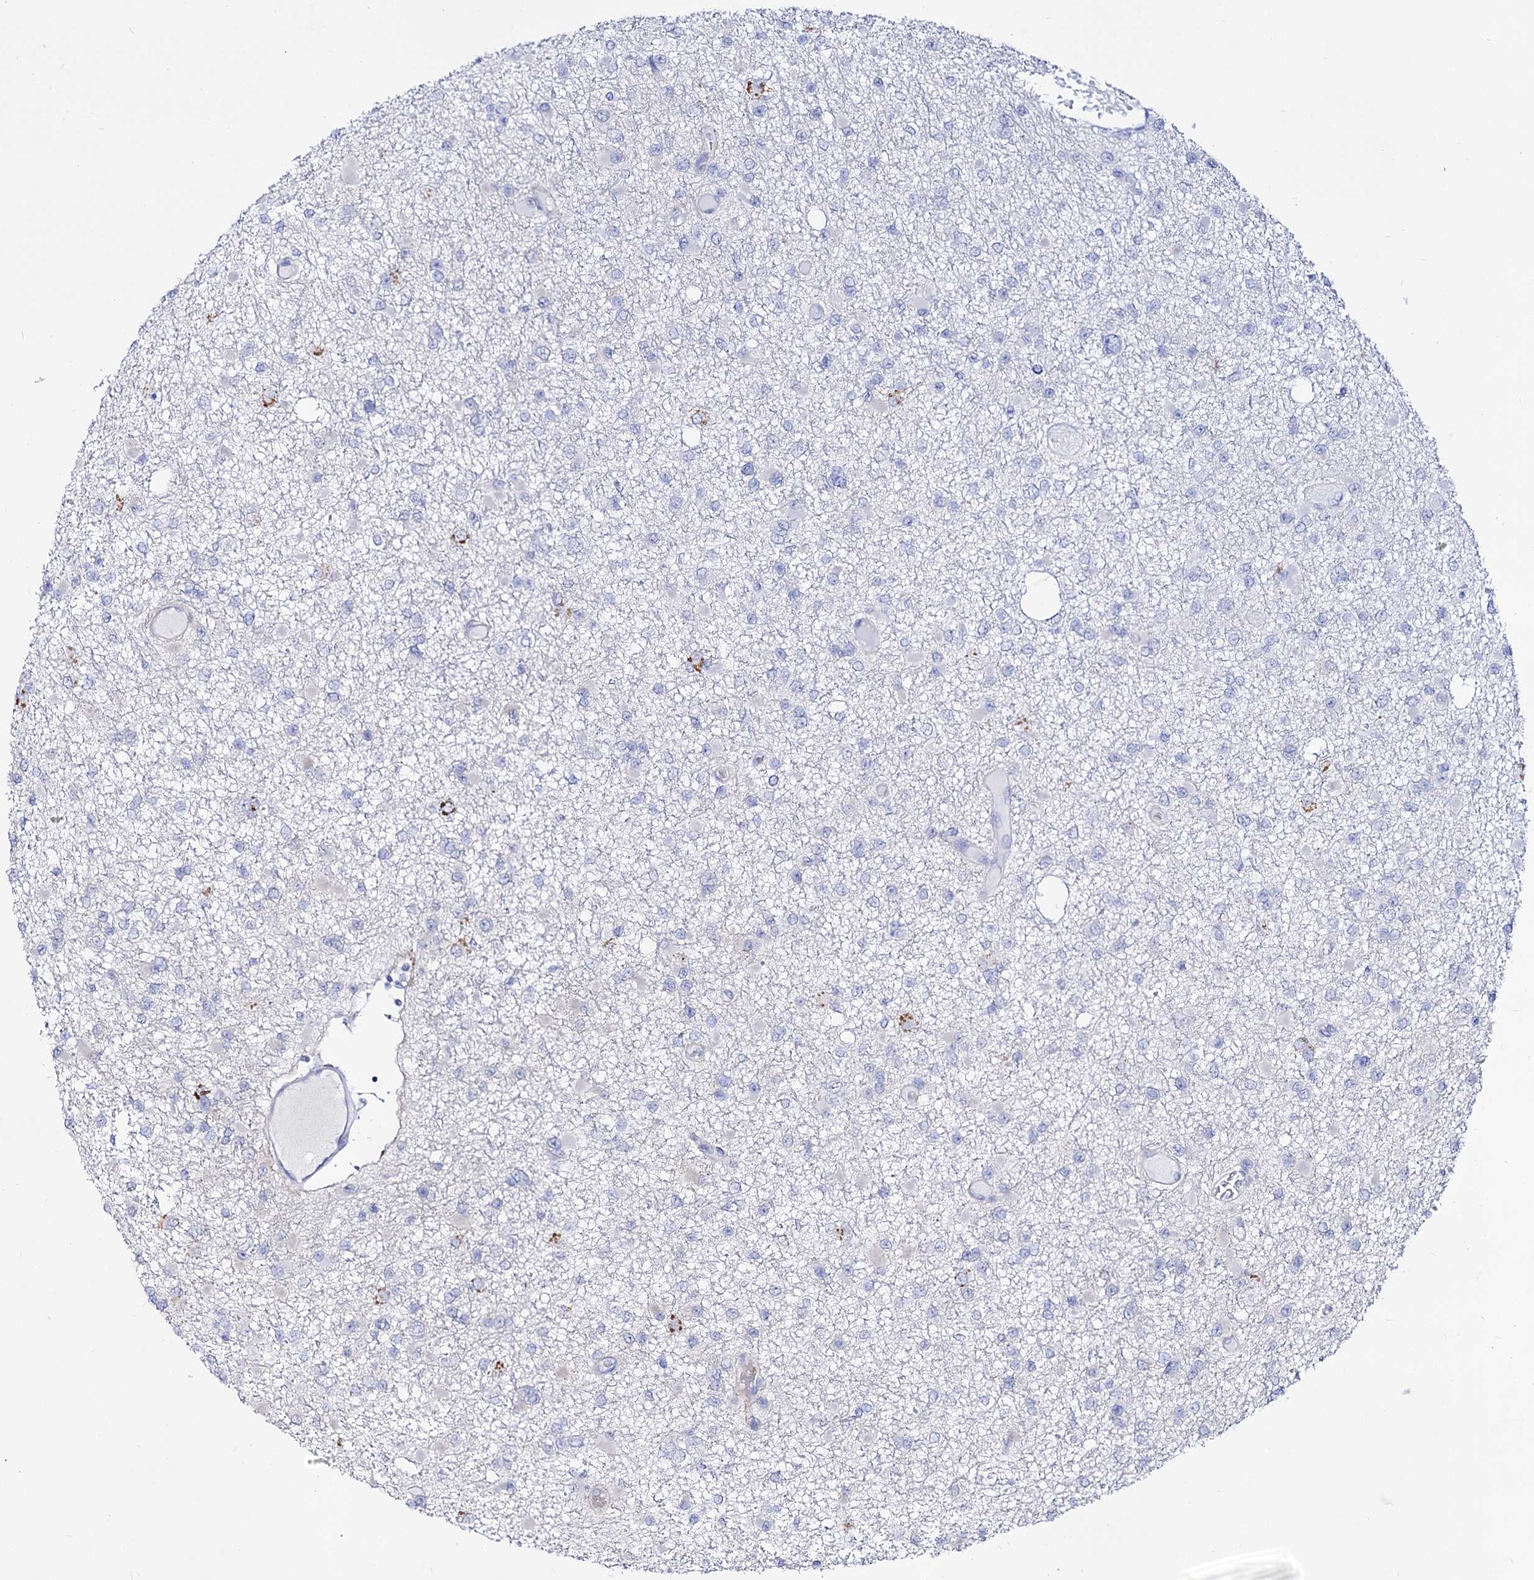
{"staining": {"intensity": "negative", "quantity": "none", "location": "none"}, "tissue": "glioma", "cell_type": "Tumor cells", "image_type": "cancer", "snomed": [{"axis": "morphology", "description": "Glioma, malignant, Low grade"}, {"axis": "topography", "description": "Brain"}], "caption": "Immunohistochemistry (IHC) of malignant glioma (low-grade) demonstrates no expression in tumor cells.", "gene": "PLIN1", "patient": {"sex": "female", "age": 22}}